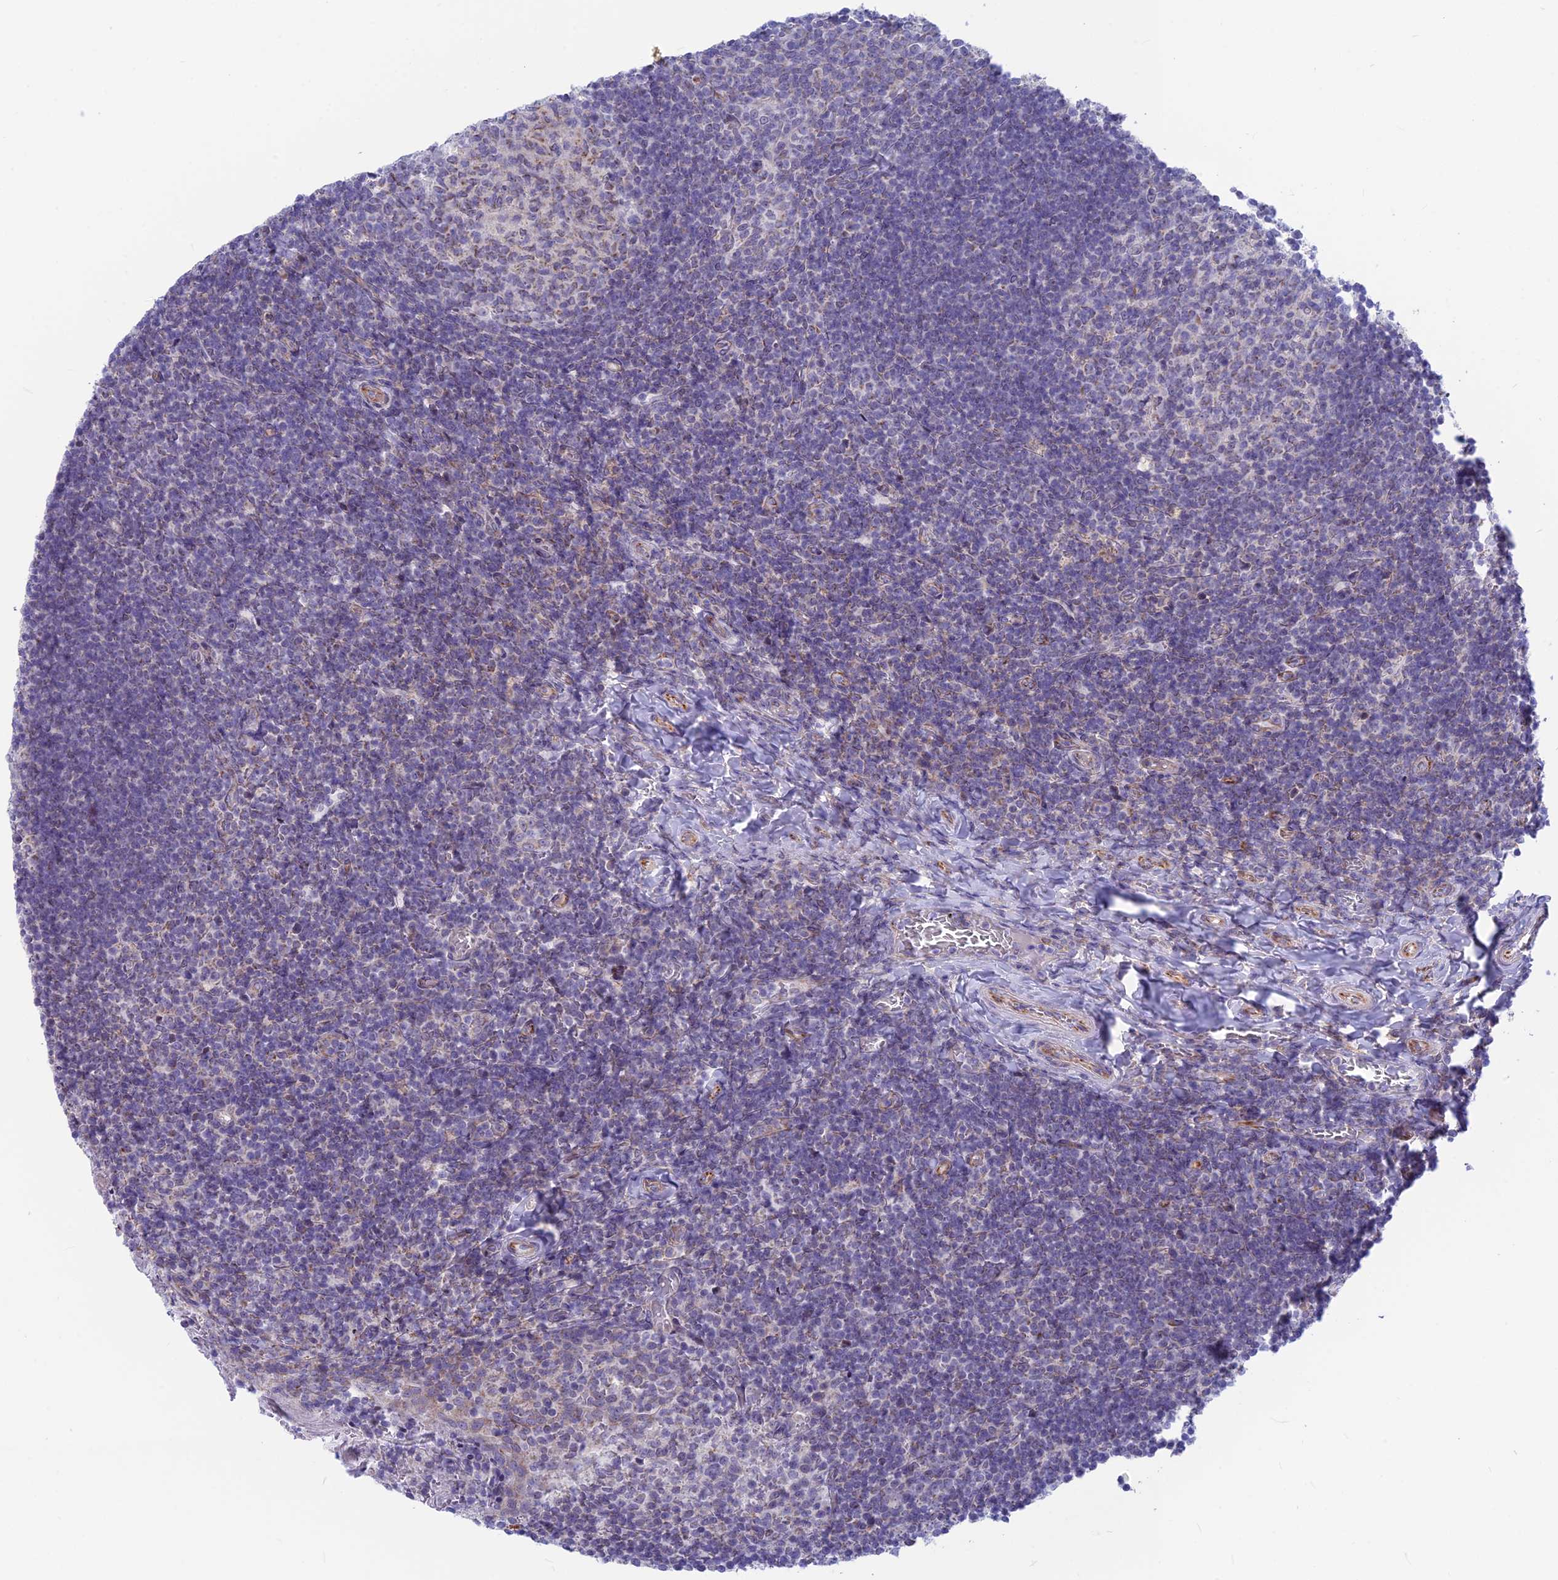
{"staining": {"intensity": "negative", "quantity": "none", "location": "none"}, "tissue": "tonsil", "cell_type": "Germinal center cells", "image_type": "normal", "snomed": [{"axis": "morphology", "description": "Normal tissue, NOS"}, {"axis": "topography", "description": "Tonsil"}], "caption": "The immunohistochemistry image has no significant positivity in germinal center cells of tonsil.", "gene": "PLAC9", "patient": {"sex": "female", "age": 10}}